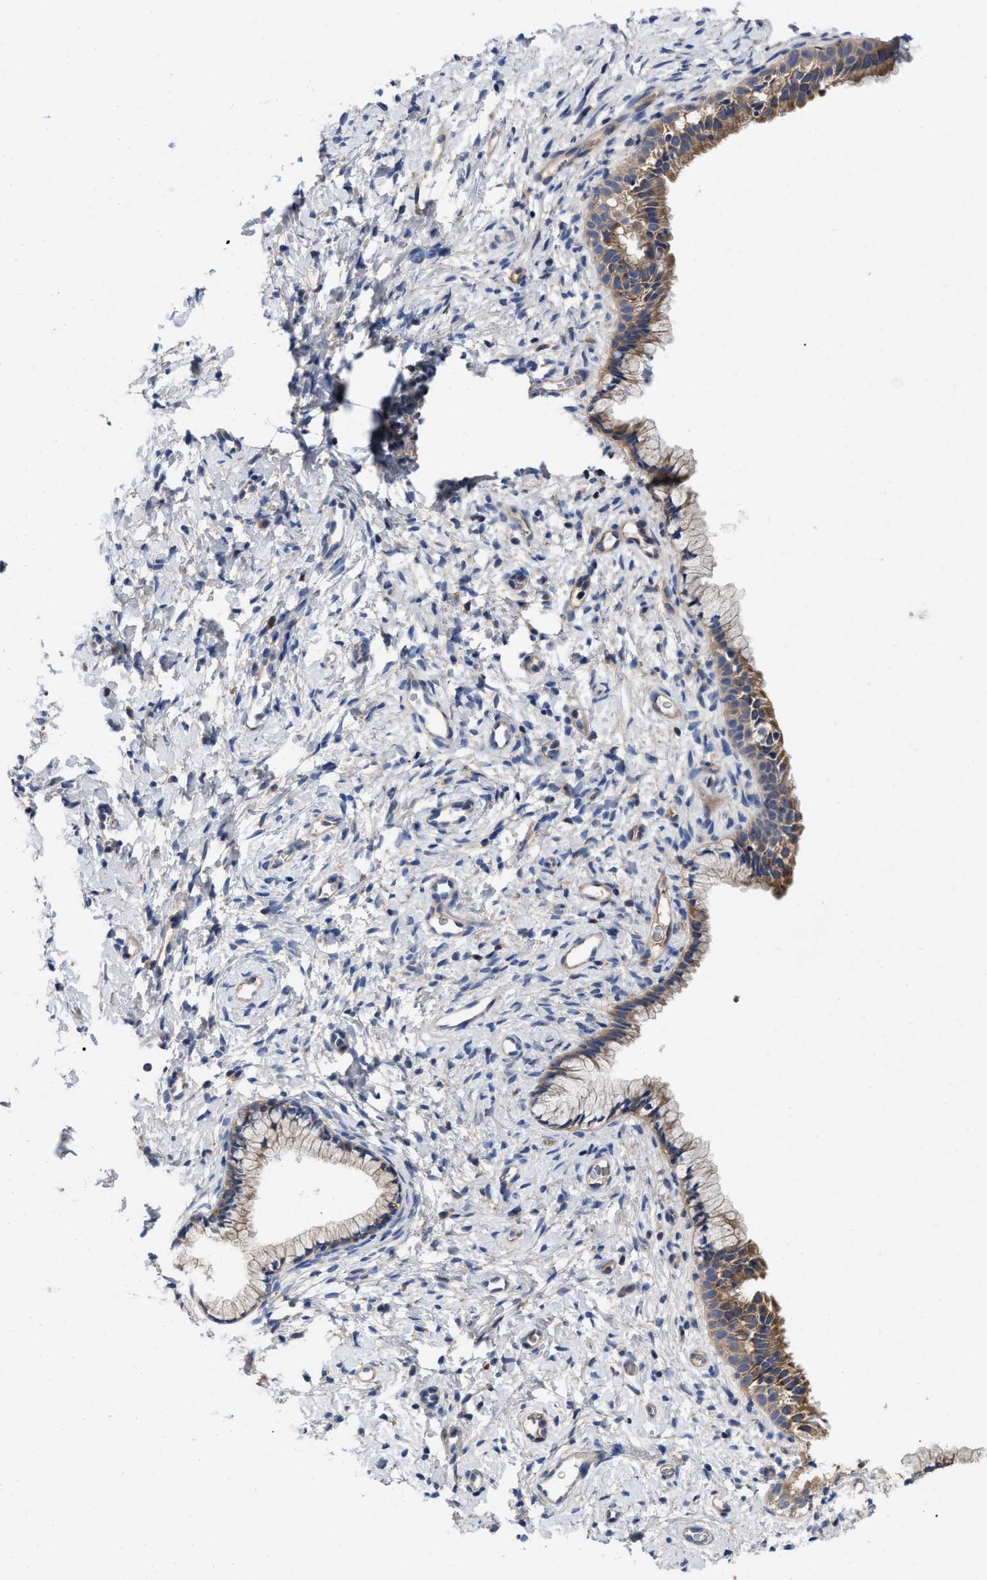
{"staining": {"intensity": "moderate", "quantity": "25%-75%", "location": "cytoplasmic/membranous"}, "tissue": "cervix", "cell_type": "Glandular cells", "image_type": "normal", "snomed": [{"axis": "morphology", "description": "Normal tissue, NOS"}, {"axis": "topography", "description": "Cervix"}], "caption": "A medium amount of moderate cytoplasmic/membranous positivity is seen in approximately 25%-75% of glandular cells in benign cervix. (Brightfield microscopy of DAB IHC at high magnification).", "gene": "RAP1GDS1", "patient": {"sex": "female", "age": 72}}